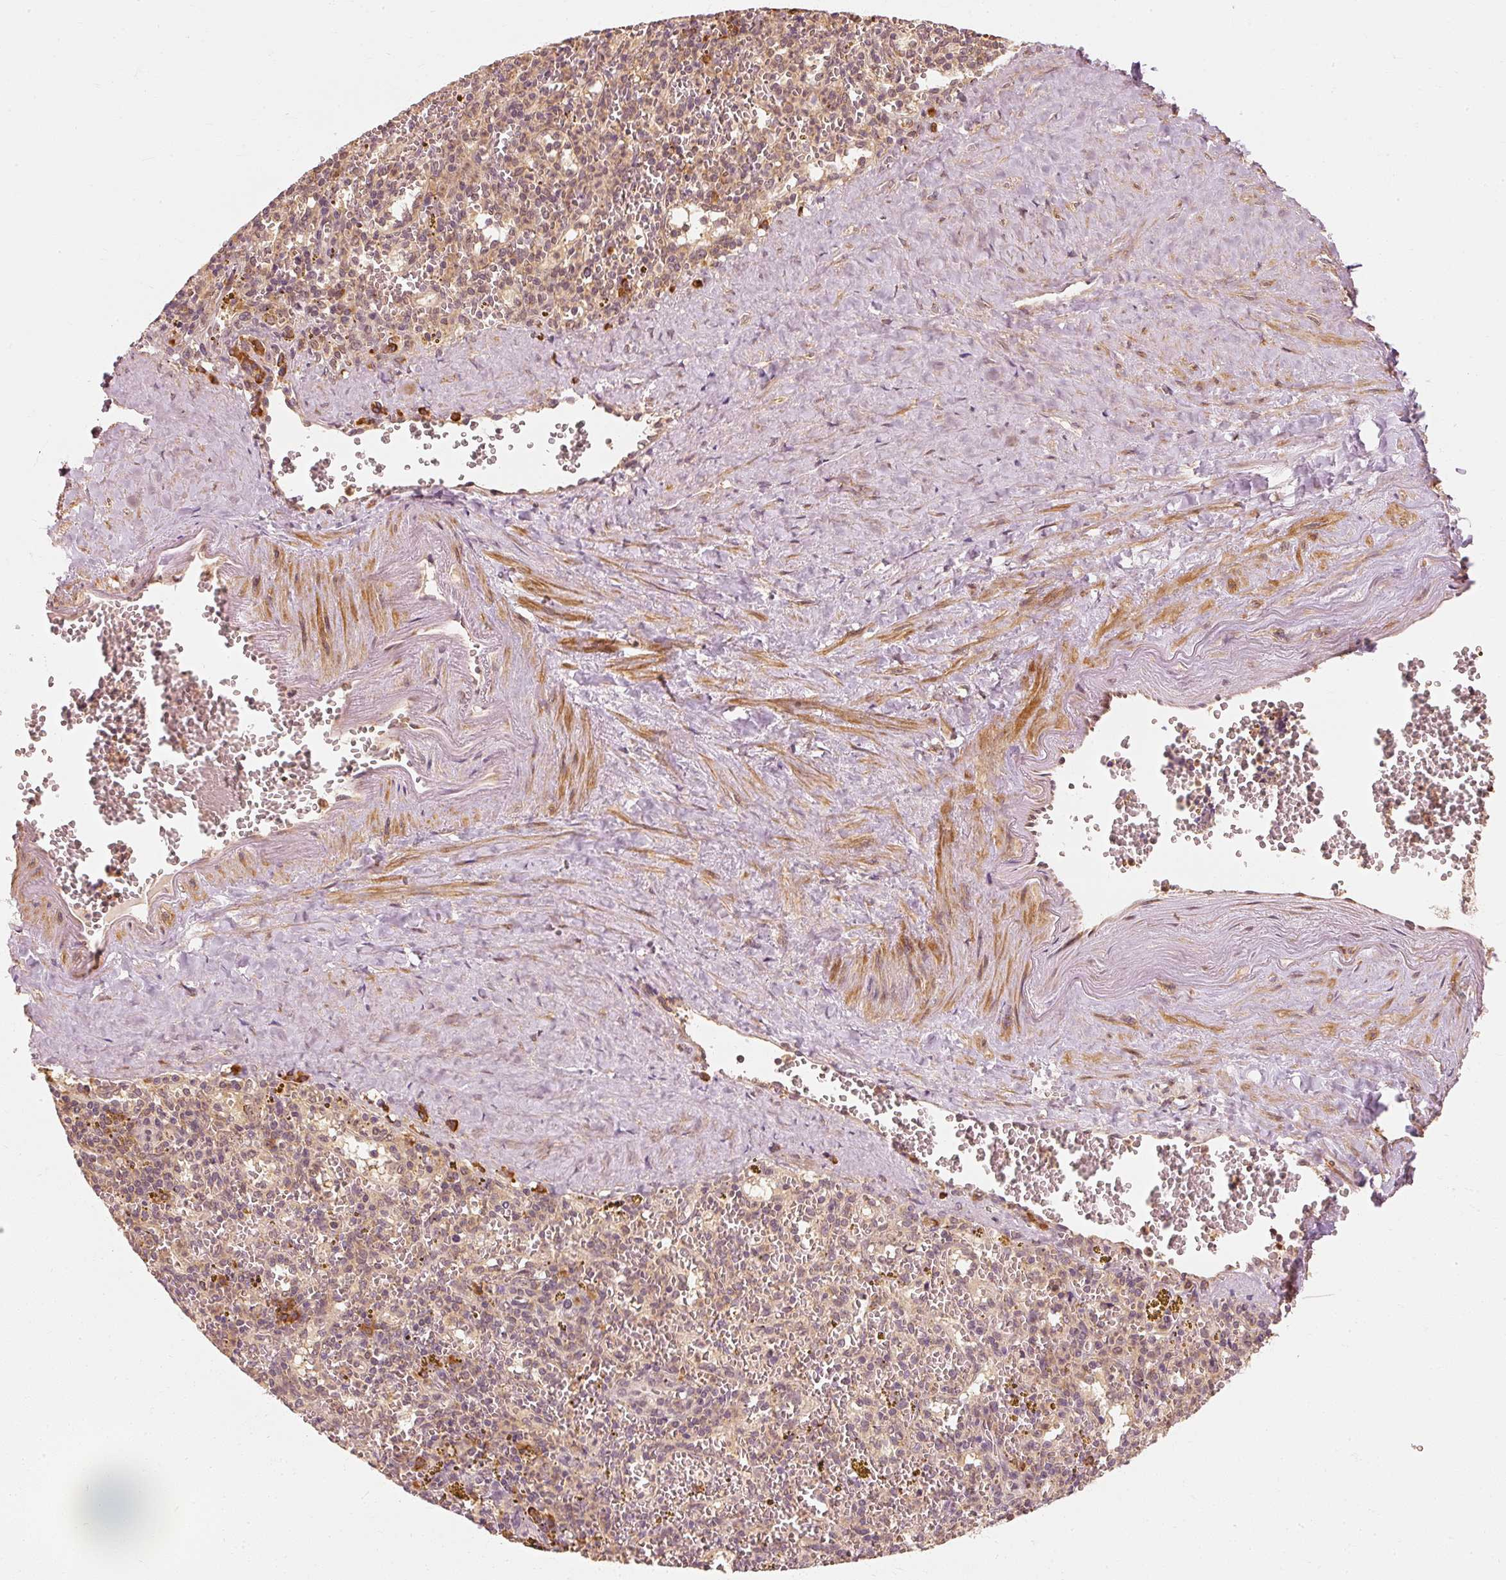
{"staining": {"intensity": "strong", "quantity": "<25%", "location": "cytoplasmic/membranous"}, "tissue": "spleen", "cell_type": "Cells in red pulp", "image_type": "normal", "snomed": [{"axis": "morphology", "description": "Normal tissue, NOS"}, {"axis": "topography", "description": "Spleen"}], "caption": "The photomicrograph demonstrates staining of normal spleen, revealing strong cytoplasmic/membranous protein staining (brown color) within cells in red pulp.", "gene": "EEF1A1", "patient": {"sex": "male", "age": 57}}